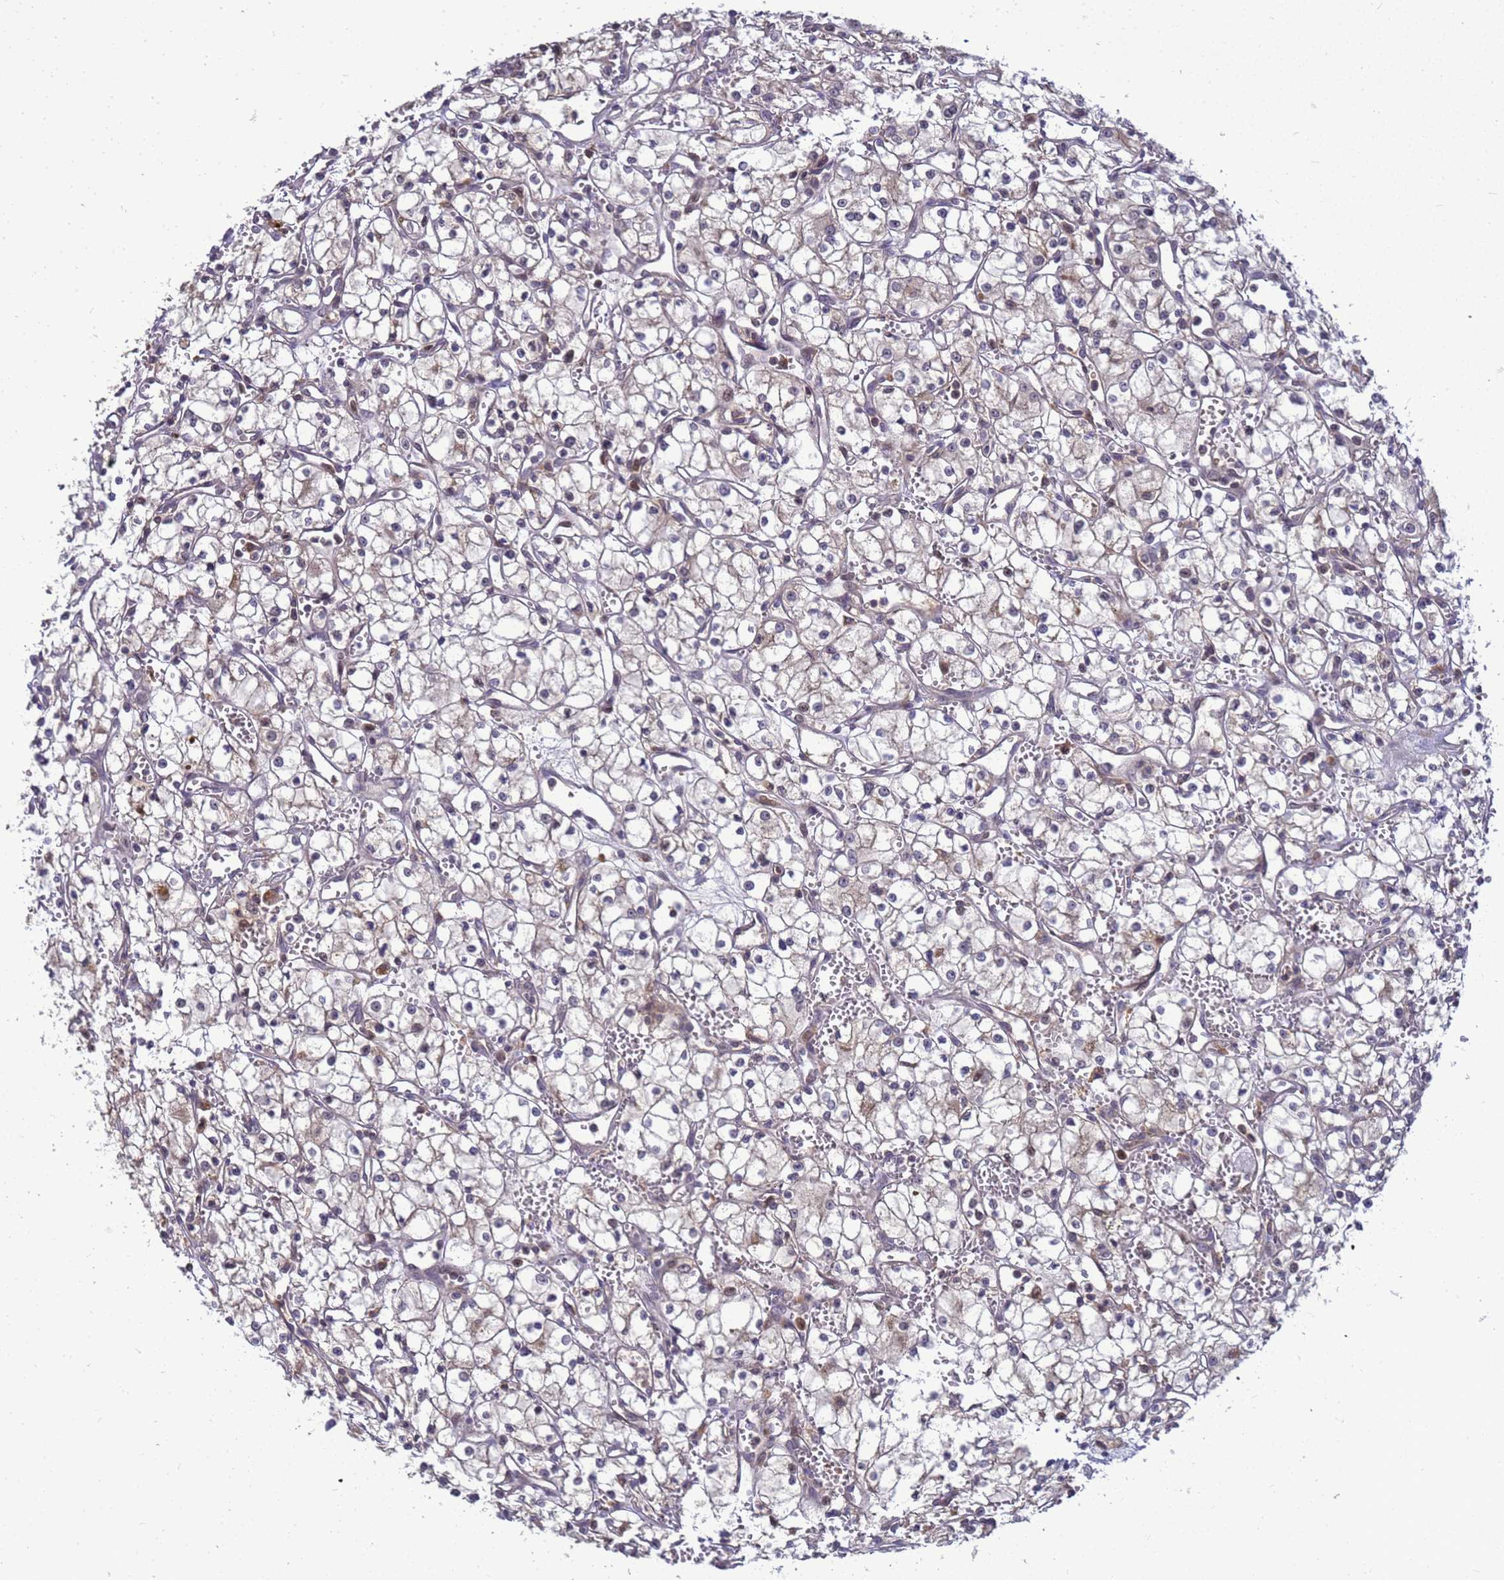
{"staining": {"intensity": "weak", "quantity": "<25%", "location": "cytoplasmic/membranous"}, "tissue": "renal cancer", "cell_type": "Tumor cells", "image_type": "cancer", "snomed": [{"axis": "morphology", "description": "Adenocarcinoma, NOS"}, {"axis": "topography", "description": "Kidney"}], "caption": "An IHC photomicrograph of renal cancer (adenocarcinoma) is shown. There is no staining in tumor cells of renal cancer (adenocarcinoma).", "gene": "TMEM74B", "patient": {"sex": "male", "age": 59}}